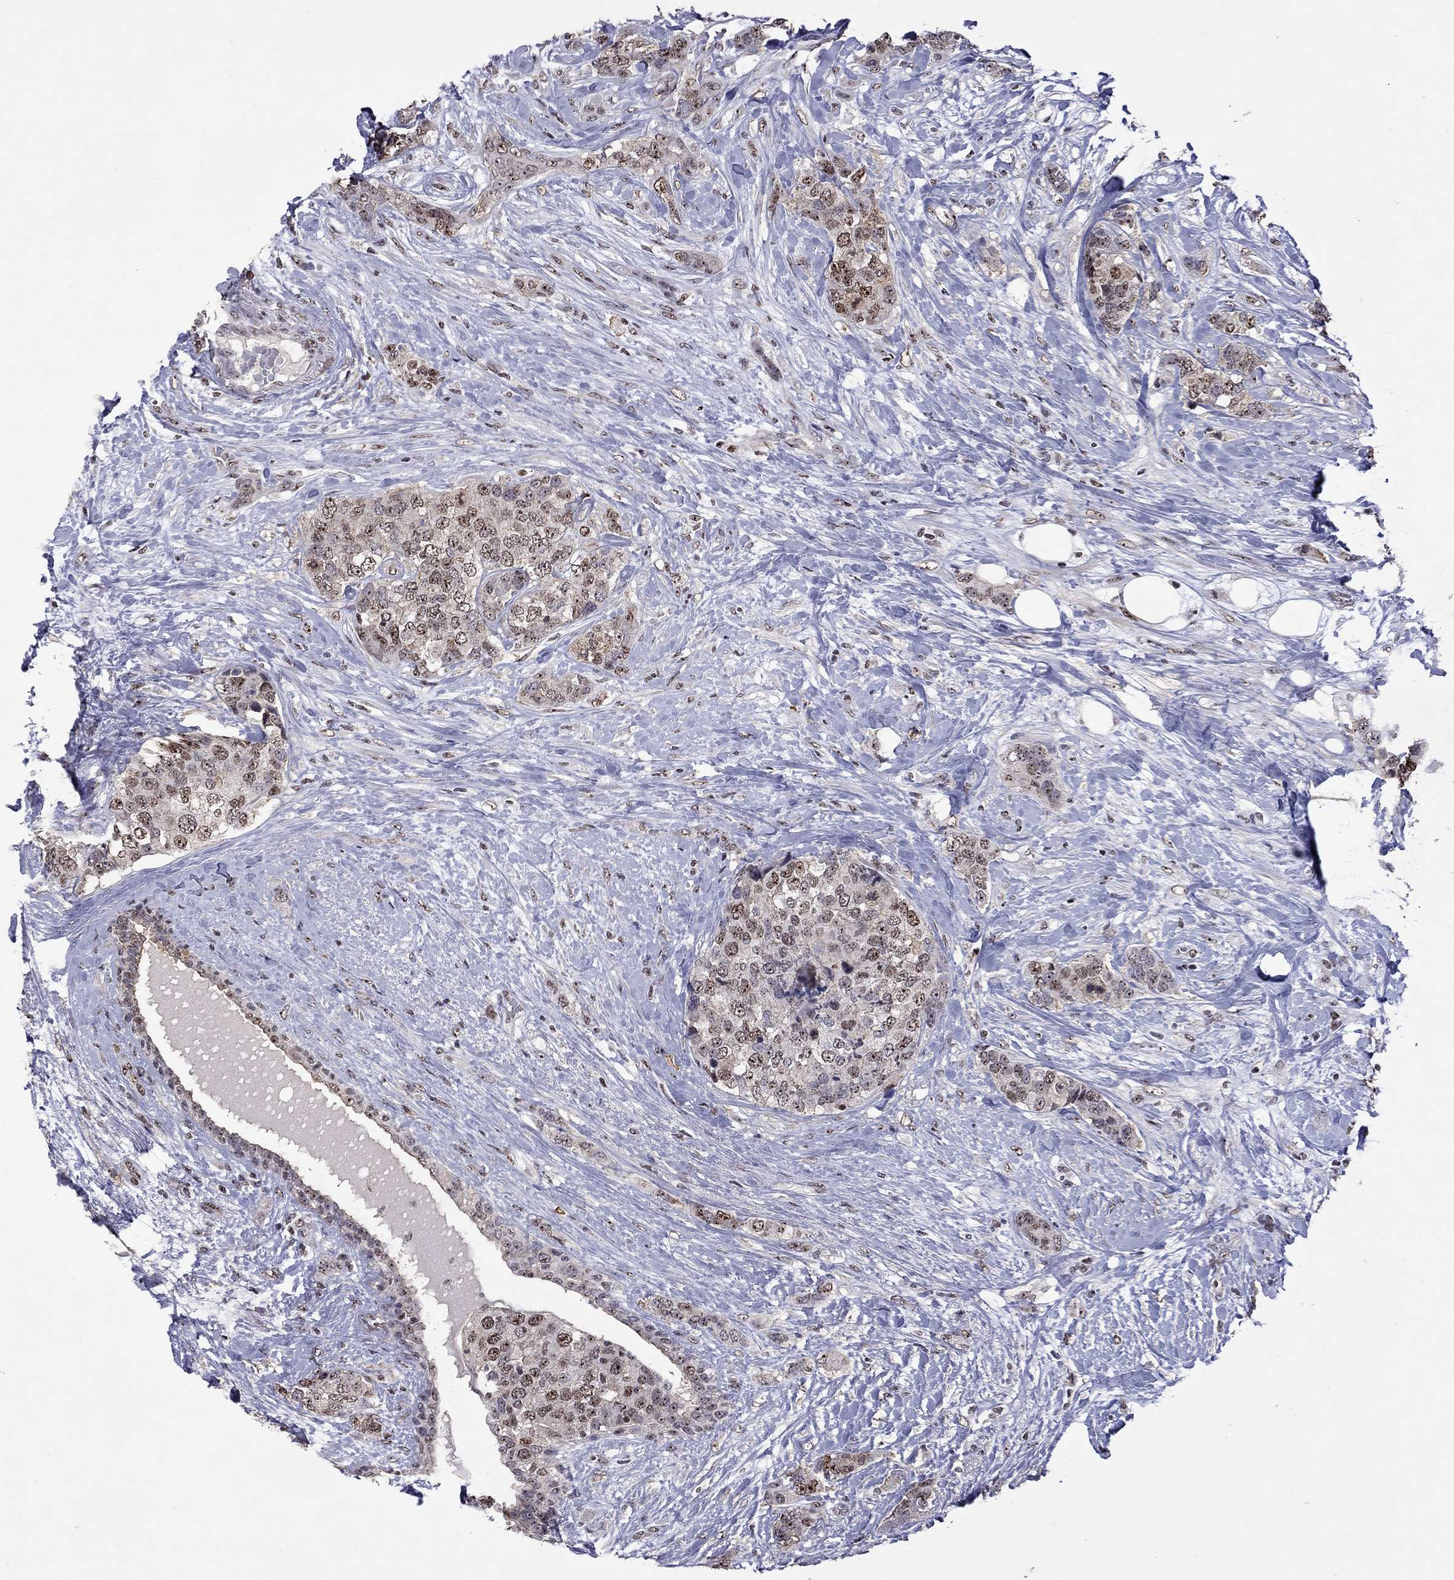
{"staining": {"intensity": "moderate", "quantity": "<25%", "location": "nuclear"}, "tissue": "breast cancer", "cell_type": "Tumor cells", "image_type": "cancer", "snomed": [{"axis": "morphology", "description": "Lobular carcinoma"}, {"axis": "topography", "description": "Breast"}], "caption": "Moderate nuclear positivity for a protein is appreciated in approximately <25% of tumor cells of breast cancer (lobular carcinoma) using immunohistochemistry (IHC).", "gene": "SPOUT1", "patient": {"sex": "female", "age": 59}}